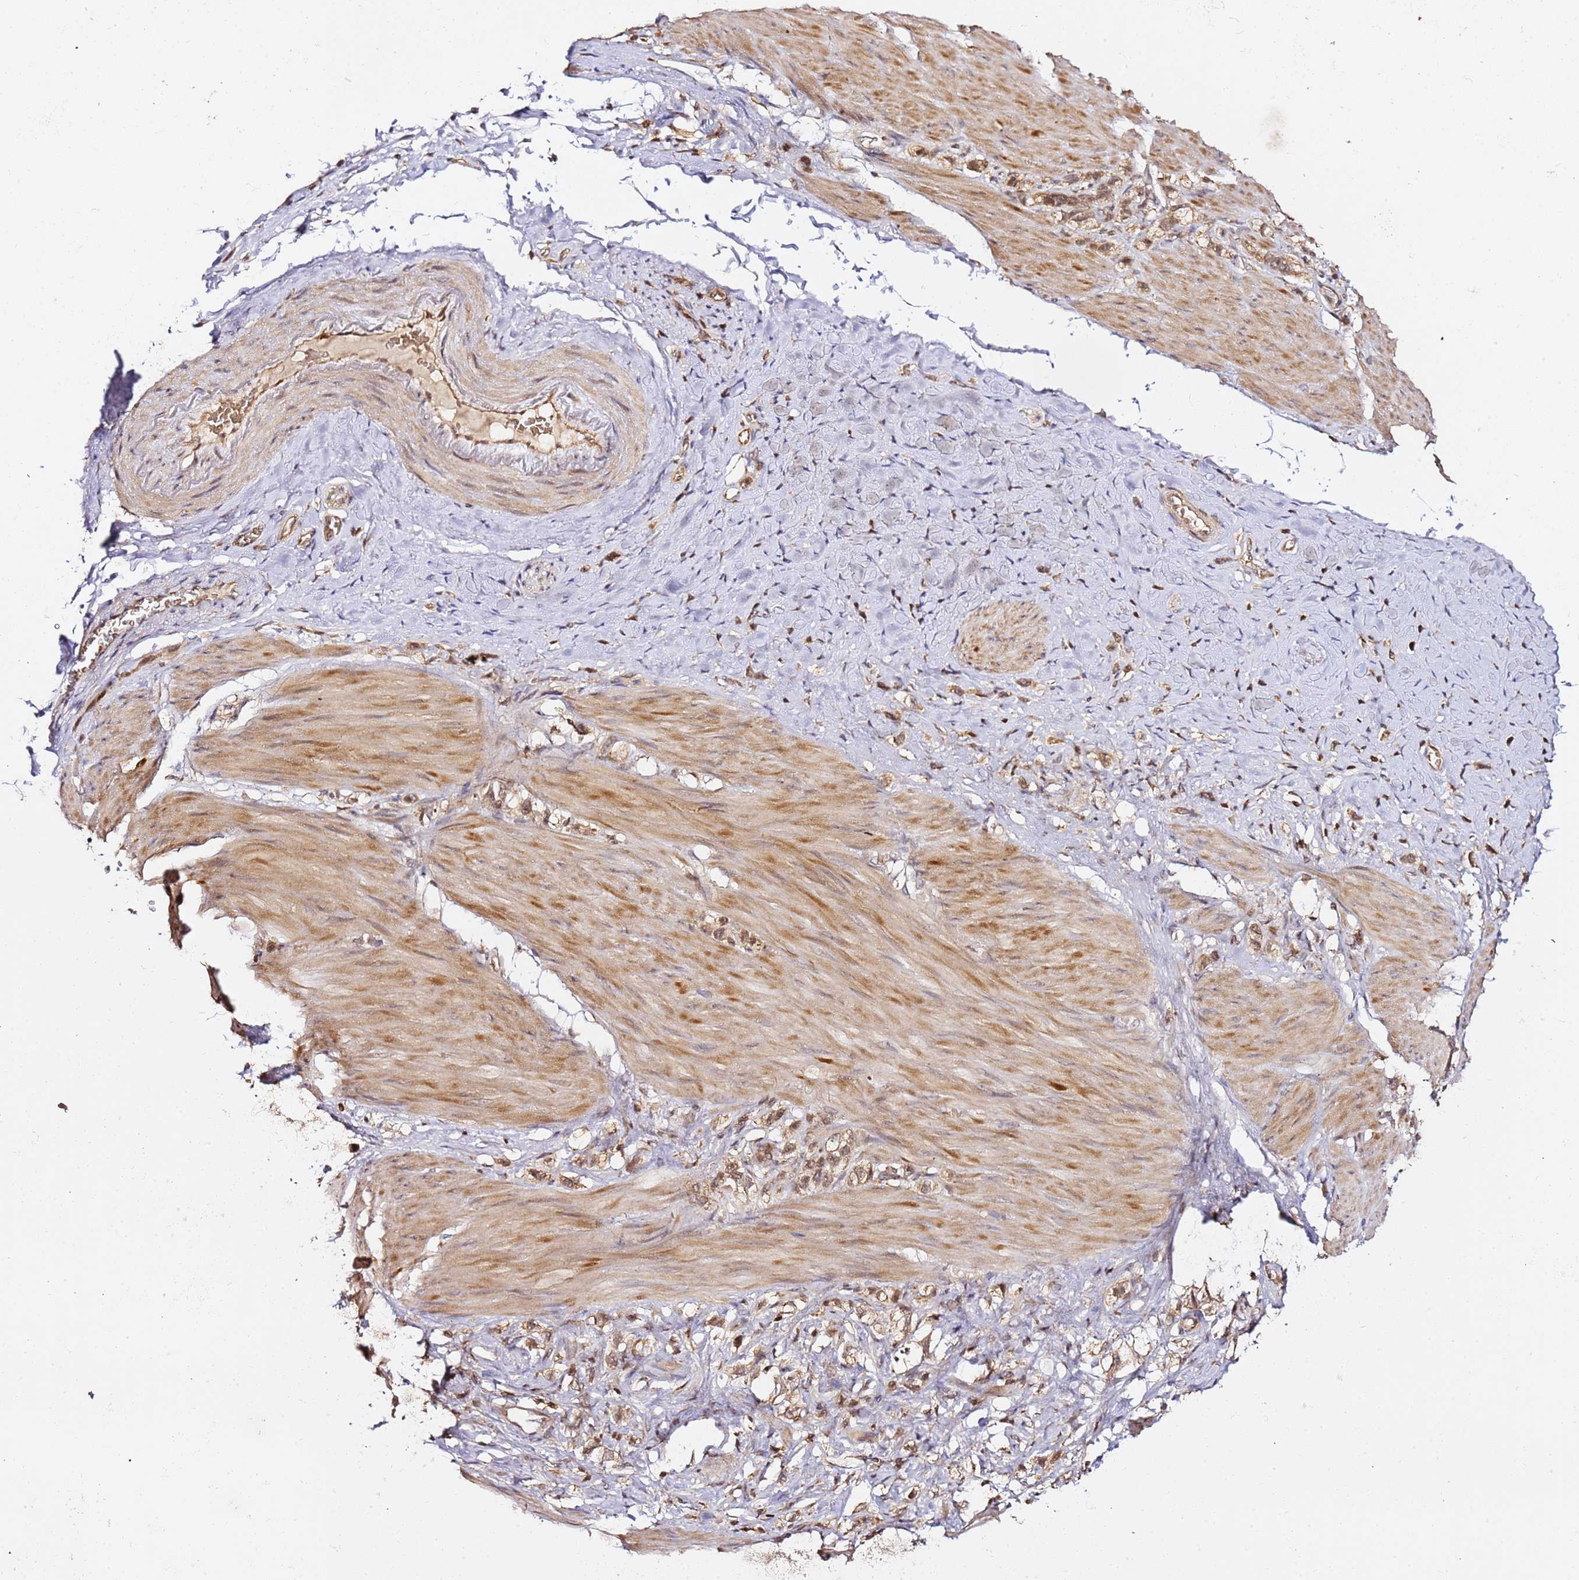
{"staining": {"intensity": "moderate", "quantity": ">75%", "location": "nuclear"}, "tissue": "stomach cancer", "cell_type": "Tumor cells", "image_type": "cancer", "snomed": [{"axis": "morphology", "description": "Adenocarcinoma, NOS"}, {"axis": "topography", "description": "Stomach"}], "caption": "This is an image of IHC staining of stomach cancer, which shows moderate expression in the nuclear of tumor cells.", "gene": "OR5V1", "patient": {"sex": "female", "age": 65}}